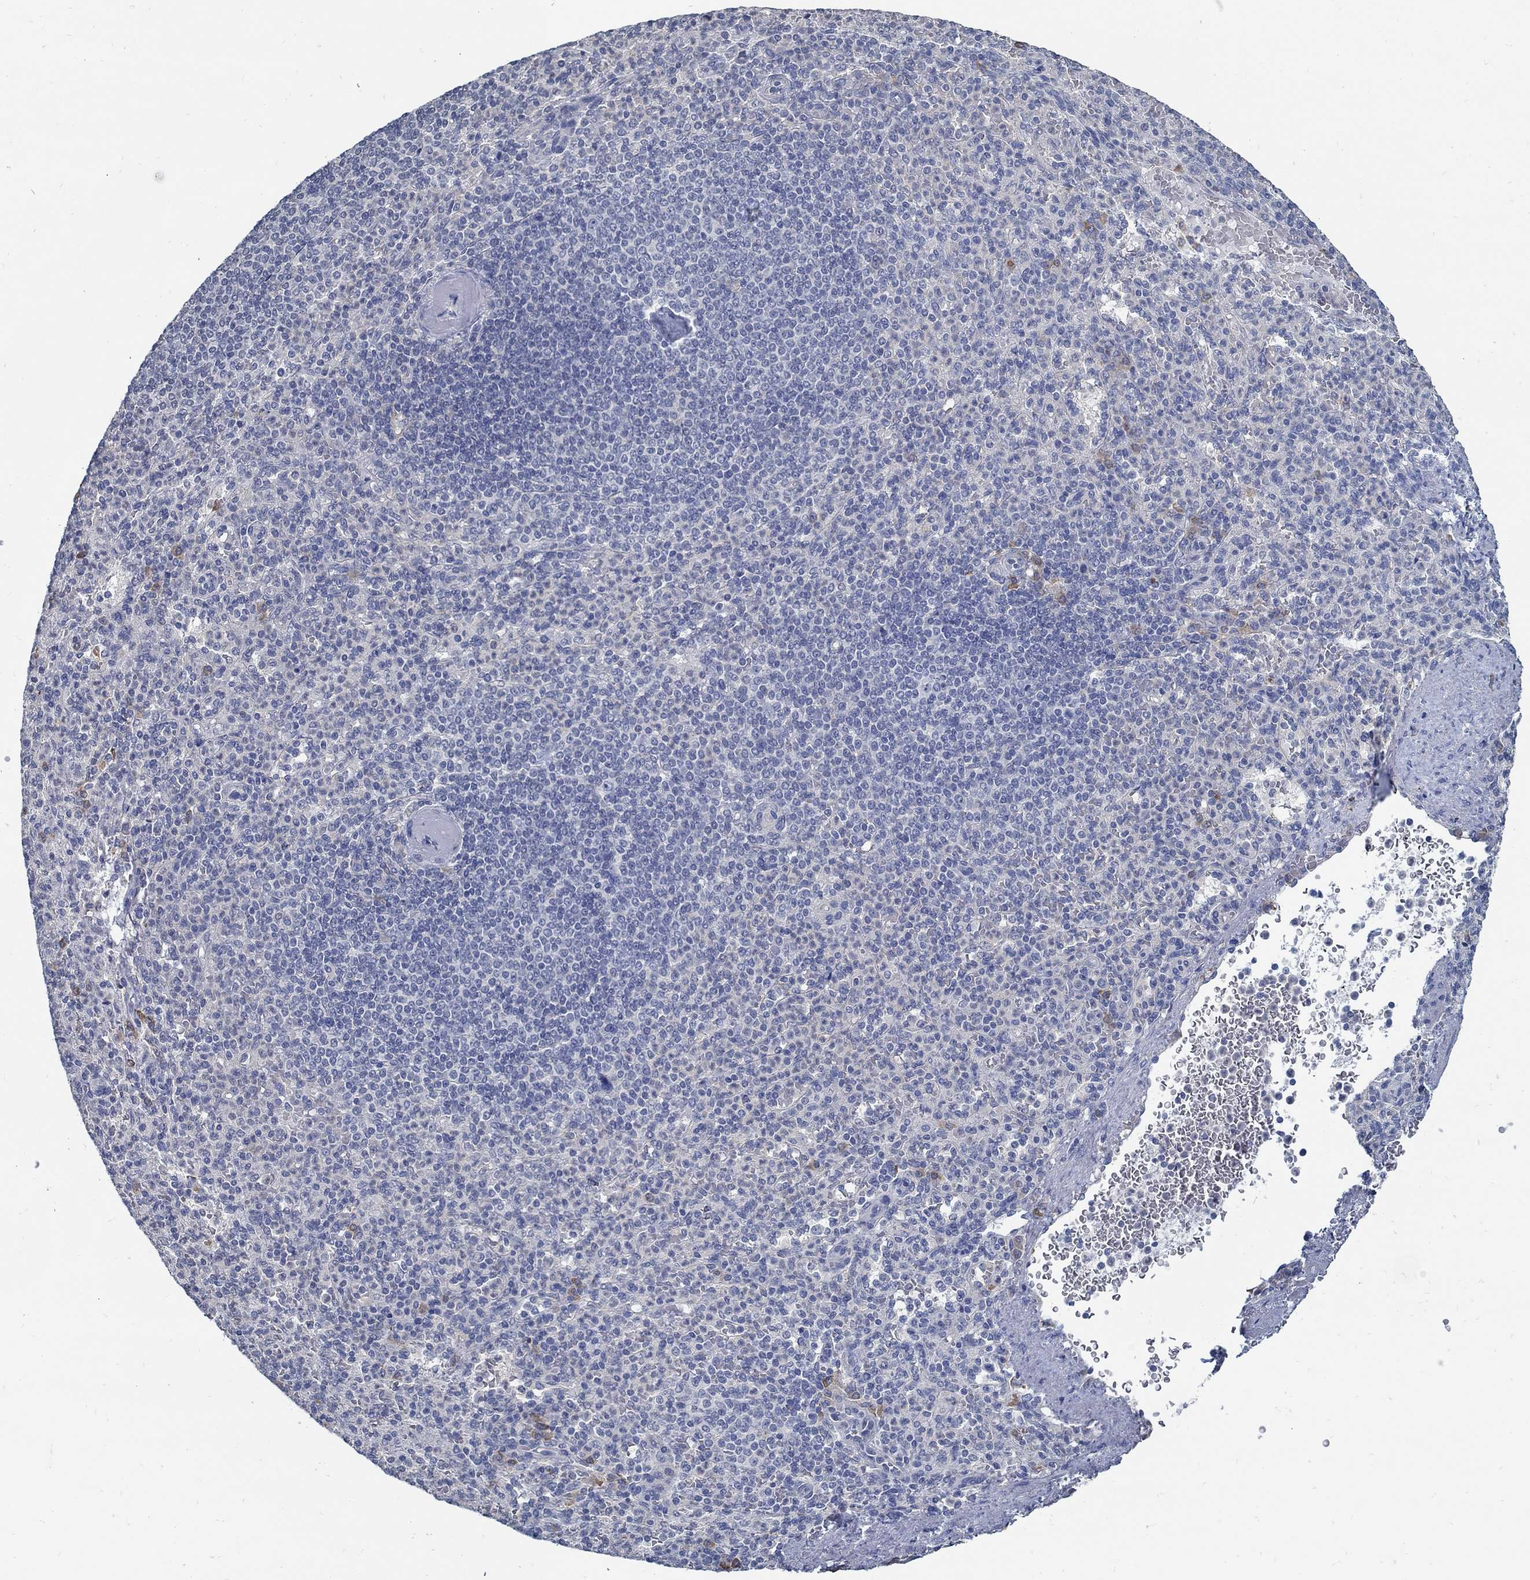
{"staining": {"intensity": "moderate", "quantity": "<25%", "location": "cytoplasmic/membranous"}, "tissue": "spleen", "cell_type": "Cells in red pulp", "image_type": "normal", "snomed": [{"axis": "morphology", "description": "Normal tissue, NOS"}, {"axis": "topography", "description": "Spleen"}], "caption": "Moderate cytoplasmic/membranous protein staining is seen in about <25% of cells in red pulp in spleen. (Brightfield microscopy of DAB IHC at high magnification).", "gene": "PCDH11X", "patient": {"sex": "female", "age": 74}}